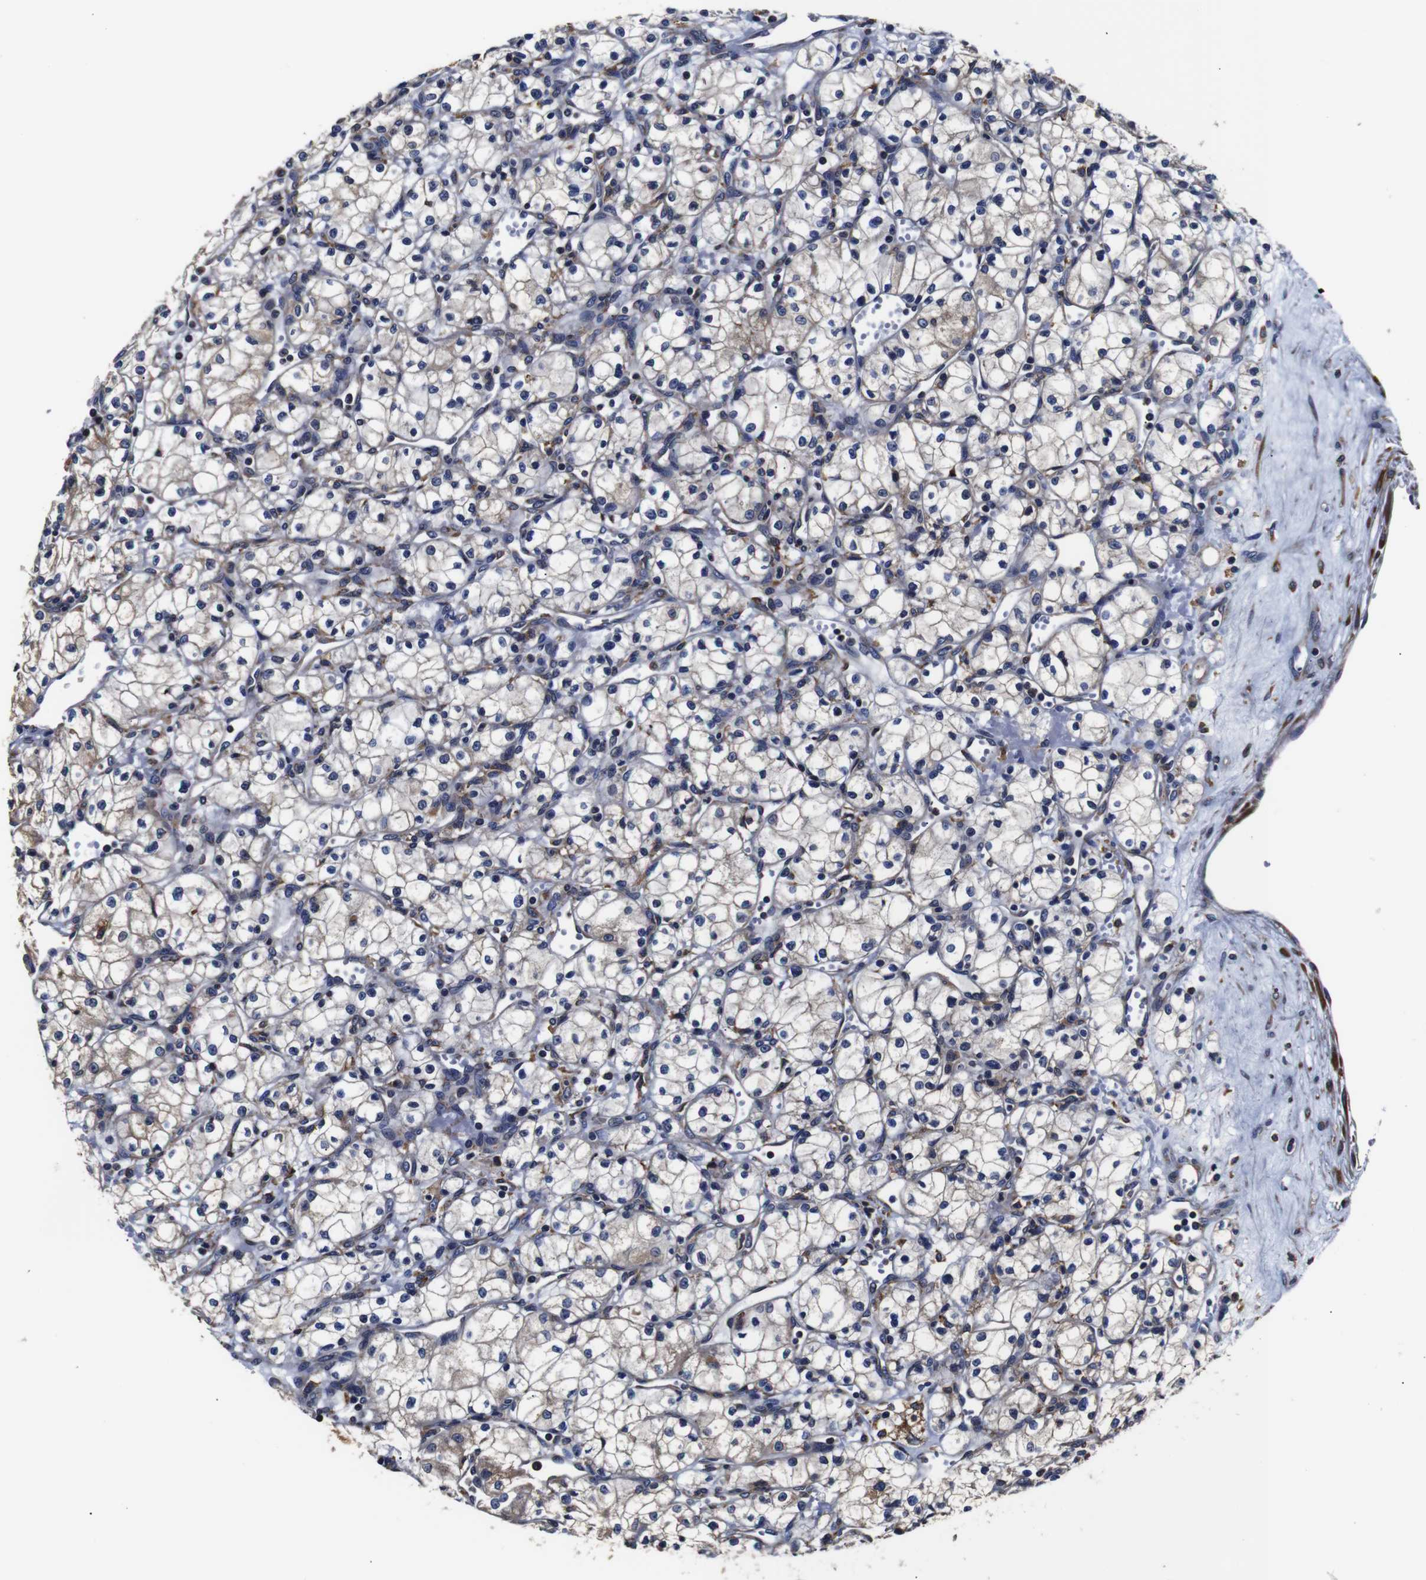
{"staining": {"intensity": "negative", "quantity": "none", "location": "none"}, "tissue": "renal cancer", "cell_type": "Tumor cells", "image_type": "cancer", "snomed": [{"axis": "morphology", "description": "Normal tissue, NOS"}, {"axis": "morphology", "description": "Adenocarcinoma, NOS"}, {"axis": "topography", "description": "Kidney"}], "caption": "Immunohistochemistry (IHC) of human adenocarcinoma (renal) shows no staining in tumor cells. The staining was performed using DAB (3,3'-diaminobenzidine) to visualize the protein expression in brown, while the nuclei were stained in blue with hematoxylin (Magnification: 20x).", "gene": "PPIB", "patient": {"sex": "male", "age": 59}}